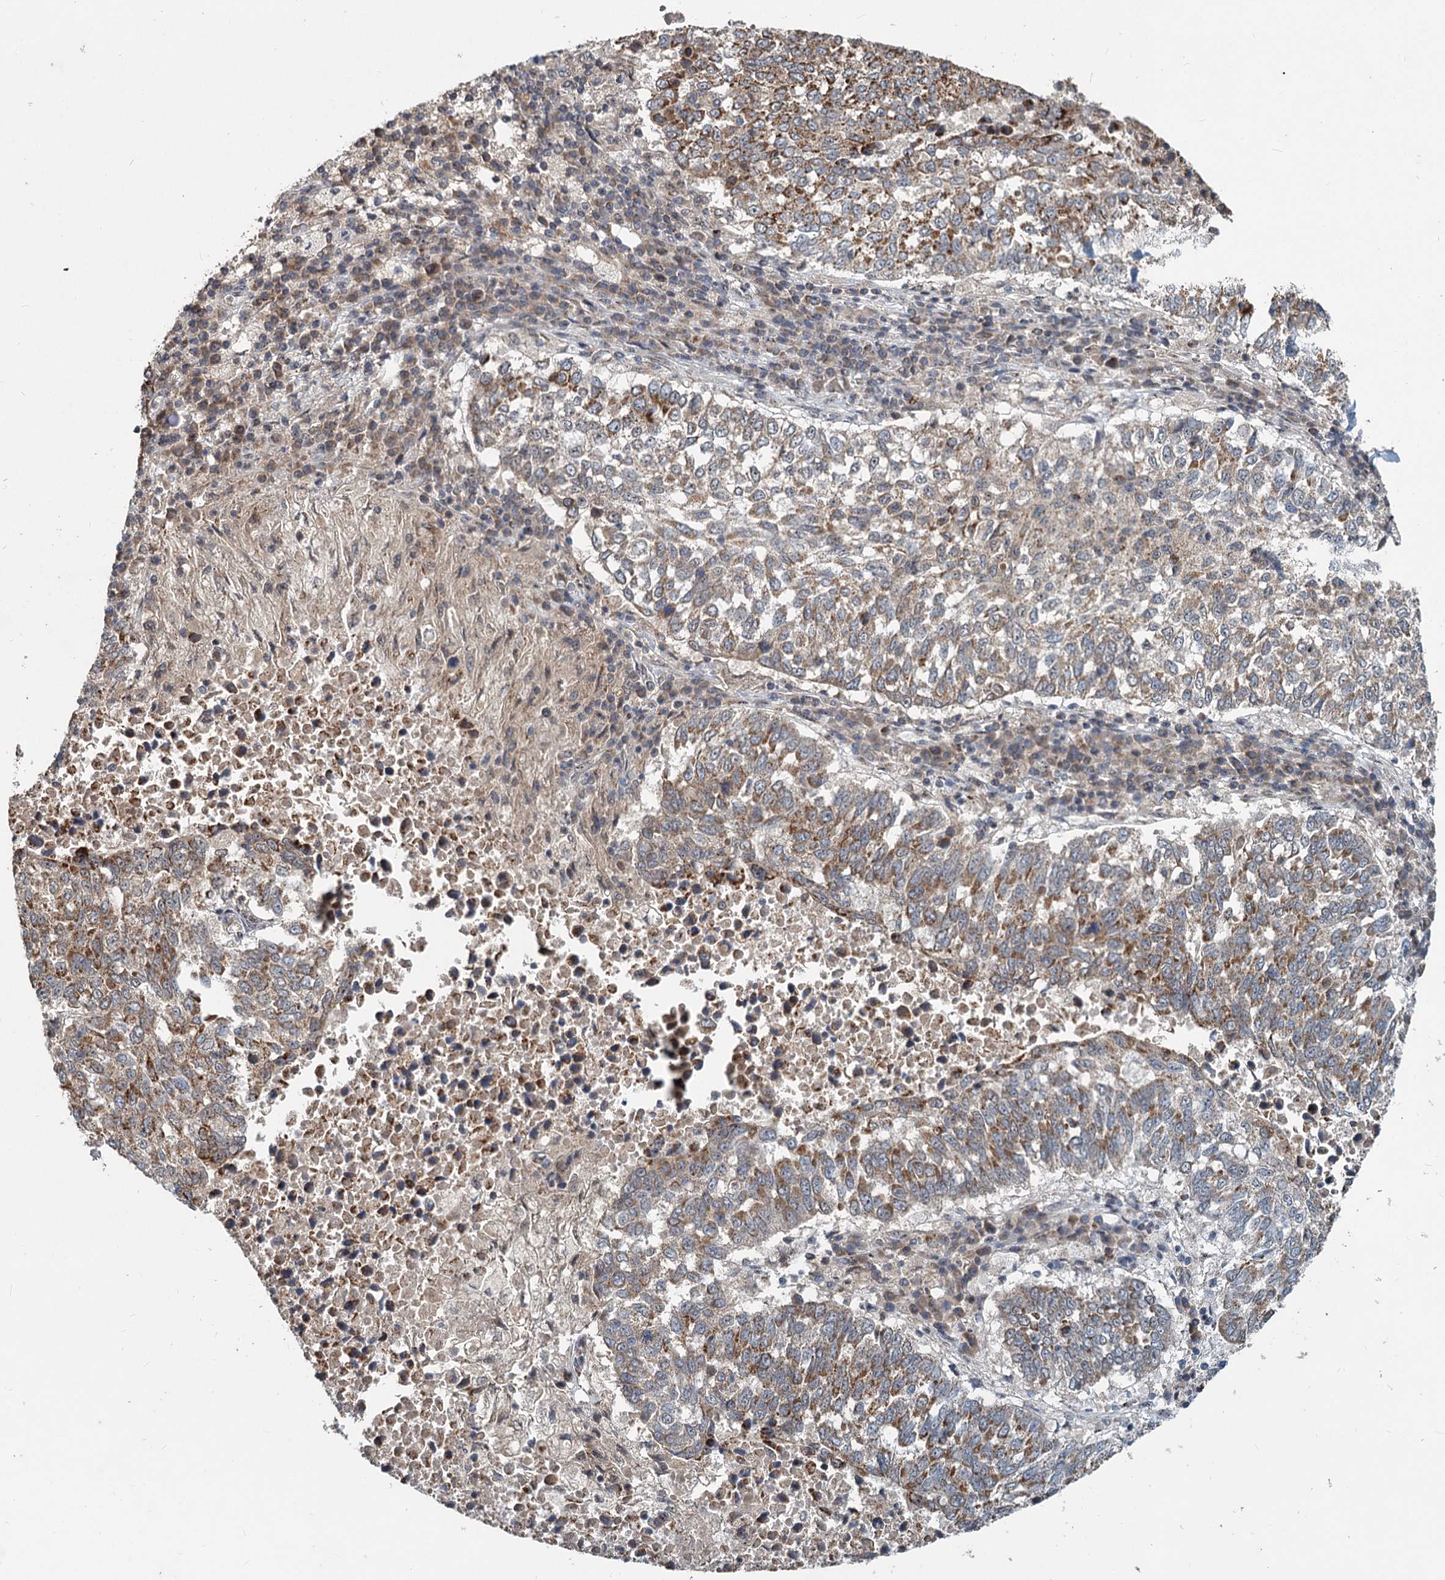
{"staining": {"intensity": "moderate", "quantity": ">75%", "location": "cytoplasmic/membranous"}, "tissue": "lung cancer", "cell_type": "Tumor cells", "image_type": "cancer", "snomed": [{"axis": "morphology", "description": "Squamous cell carcinoma, NOS"}, {"axis": "topography", "description": "Lung"}], "caption": "IHC of lung cancer (squamous cell carcinoma) exhibits medium levels of moderate cytoplasmic/membranous staining in approximately >75% of tumor cells.", "gene": "RITA1", "patient": {"sex": "male", "age": 73}}